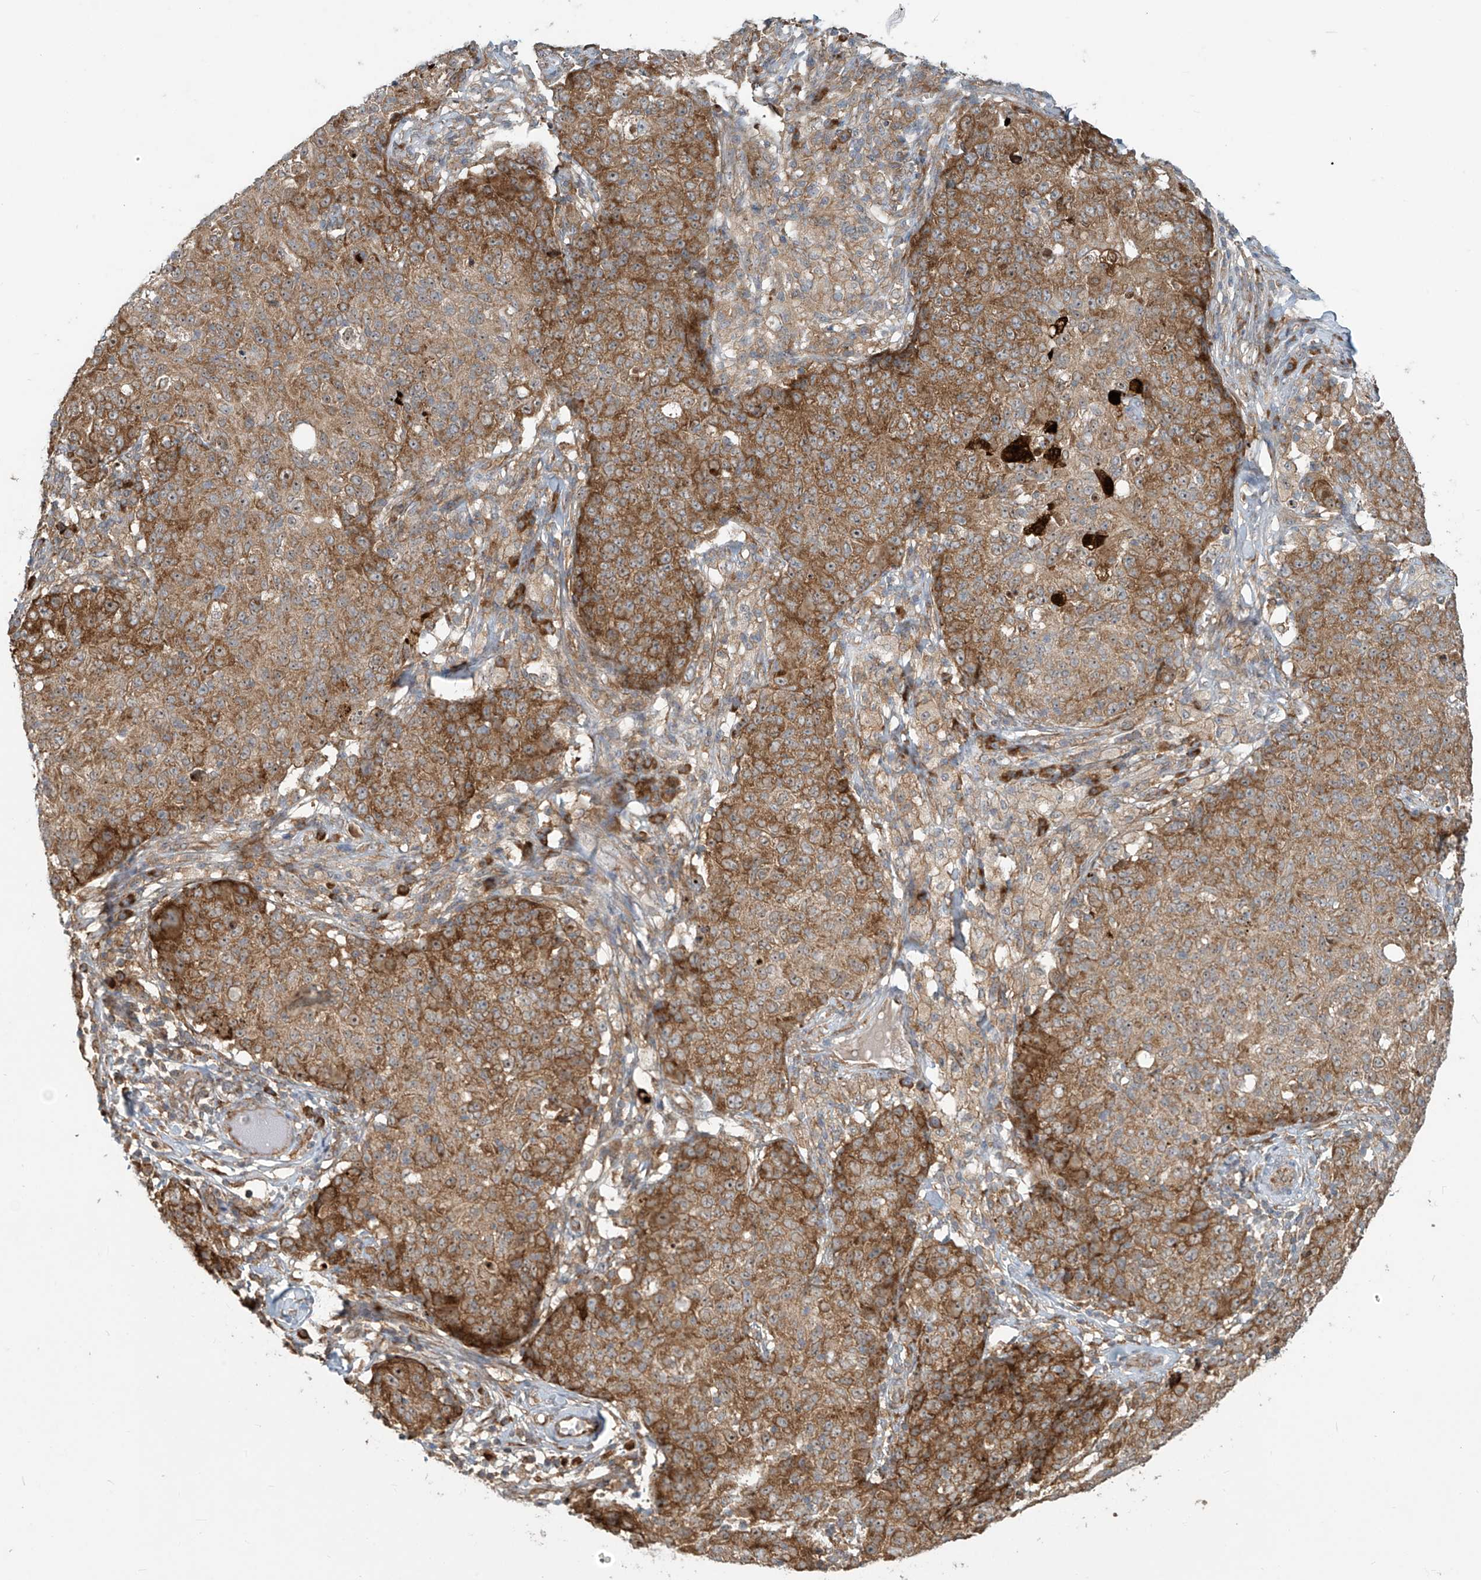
{"staining": {"intensity": "moderate", "quantity": ">75%", "location": "cytoplasmic/membranous,nuclear"}, "tissue": "ovarian cancer", "cell_type": "Tumor cells", "image_type": "cancer", "snomed": [{"axis": "morphology", "description": "Carcinoma, endometroid"}, {"axis": "topography", "description": "Ovary"}], "caption": "Protein expression by immunohistochemistry demonstrates moderate cytoplasmic/membranous and nuclear positivity in about >75% of tumor cells in endometroid carcinoma (ovarian). The protein of interest is stained brown, and the nuclei are stained in blue (DAB IHC with brightfield microscopy, high magnification).", "gene": "KATNIP", "patient": {"sex": "female", "age": 42}}